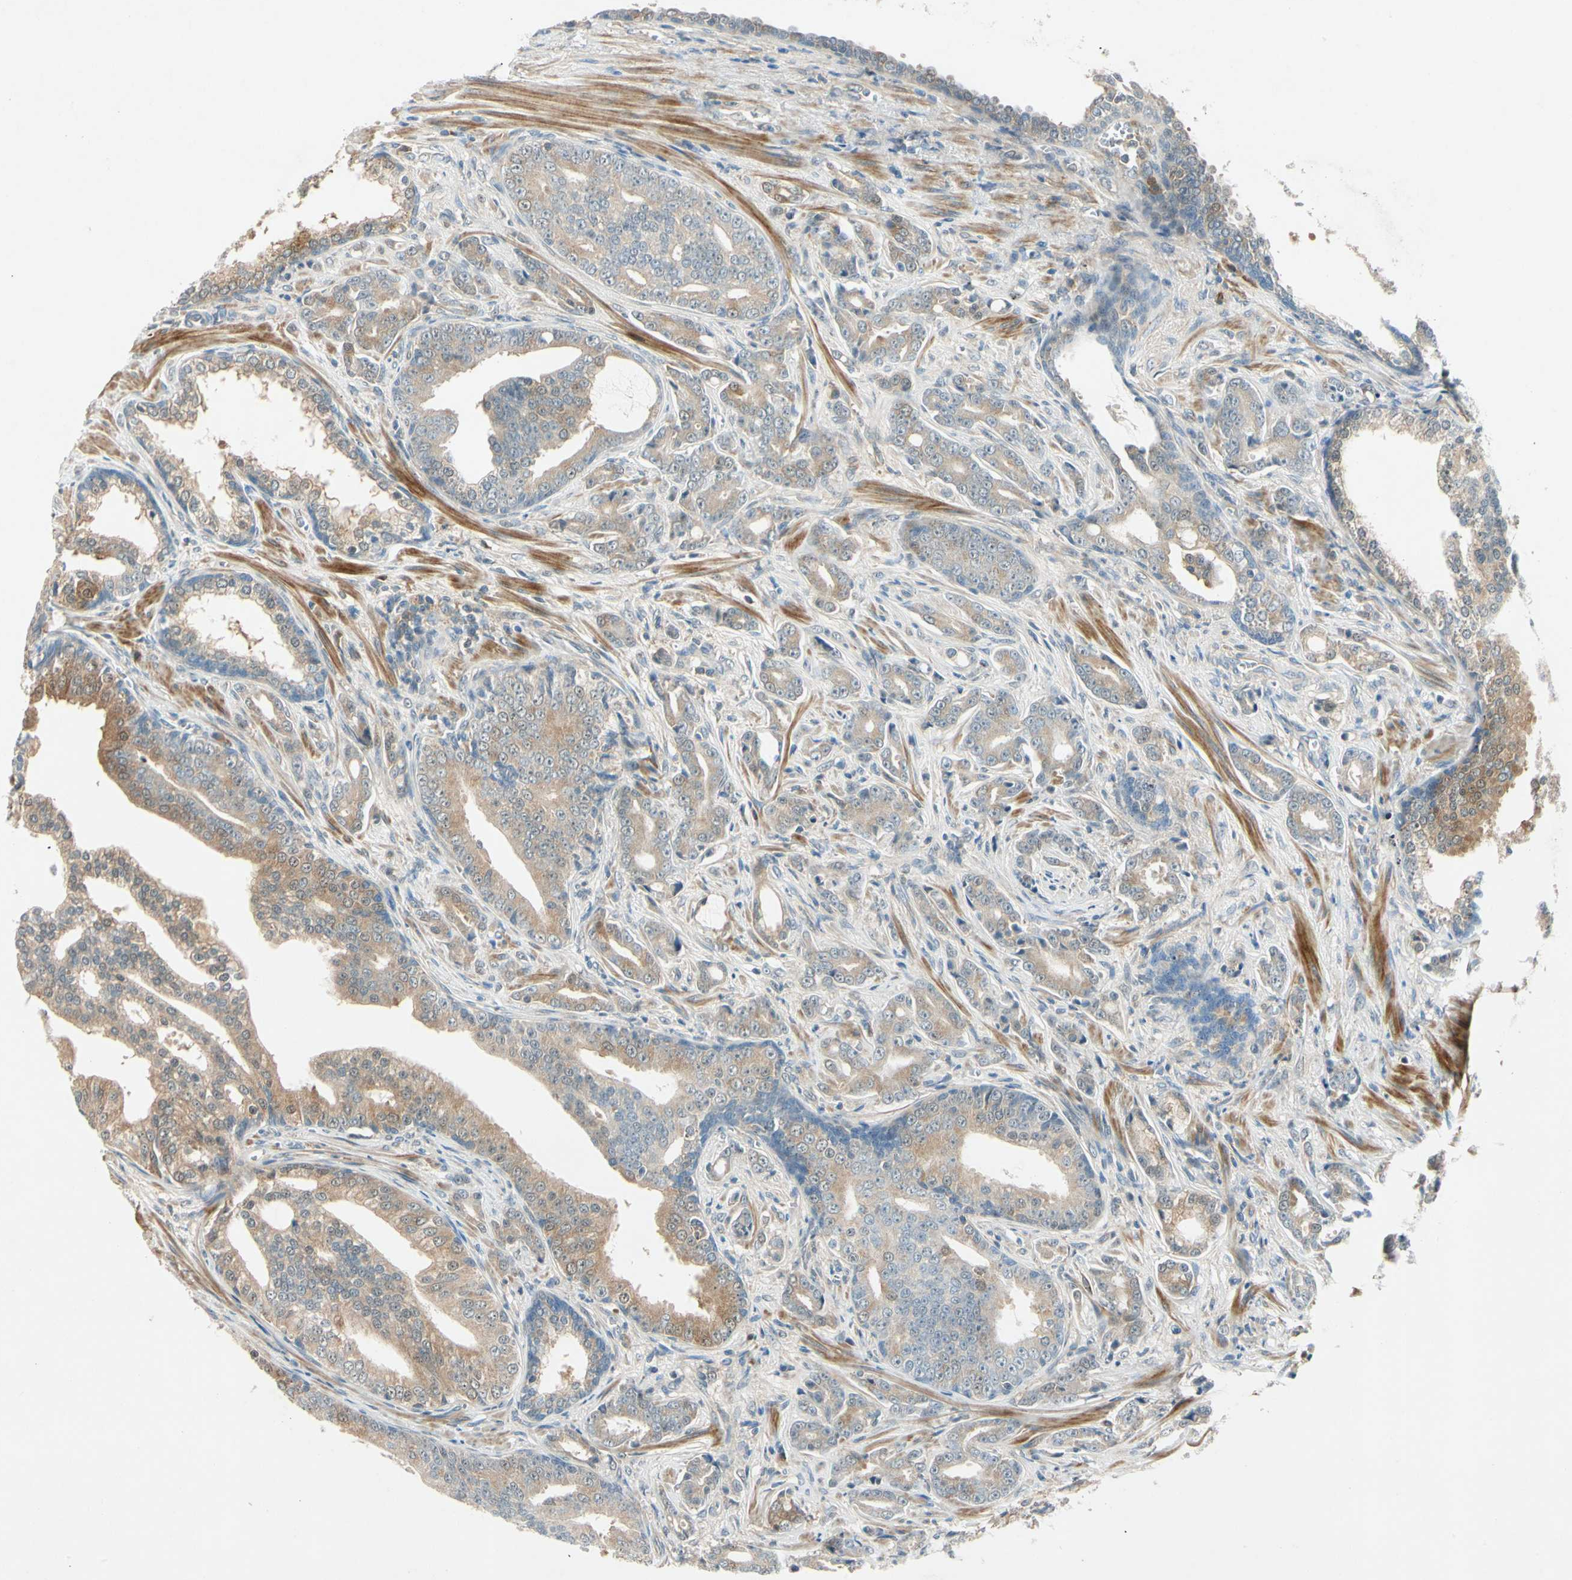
{"staining": {"intensity": "moderate", "quantity": ">75%", "location": "cytoplasmic/membranous"}, "tissue": "prostate cancer", "cell_type": "Tumor cells", "image_type": "cancer", "snomed": [{"axis": "morphology", "description": "Adenocarcinoma, Low grade"}, {"axis": "topography", "description": "Prostate"}], "caption": "Adenocarcinoma (low-grade) (prostate) stained with a brown dye shows moderate cytoplasmic/membranous positive expression in approximately >75% of tumor cells.", "gene": "WIPI1", "patient": {"sex": "male", "age": 58}}